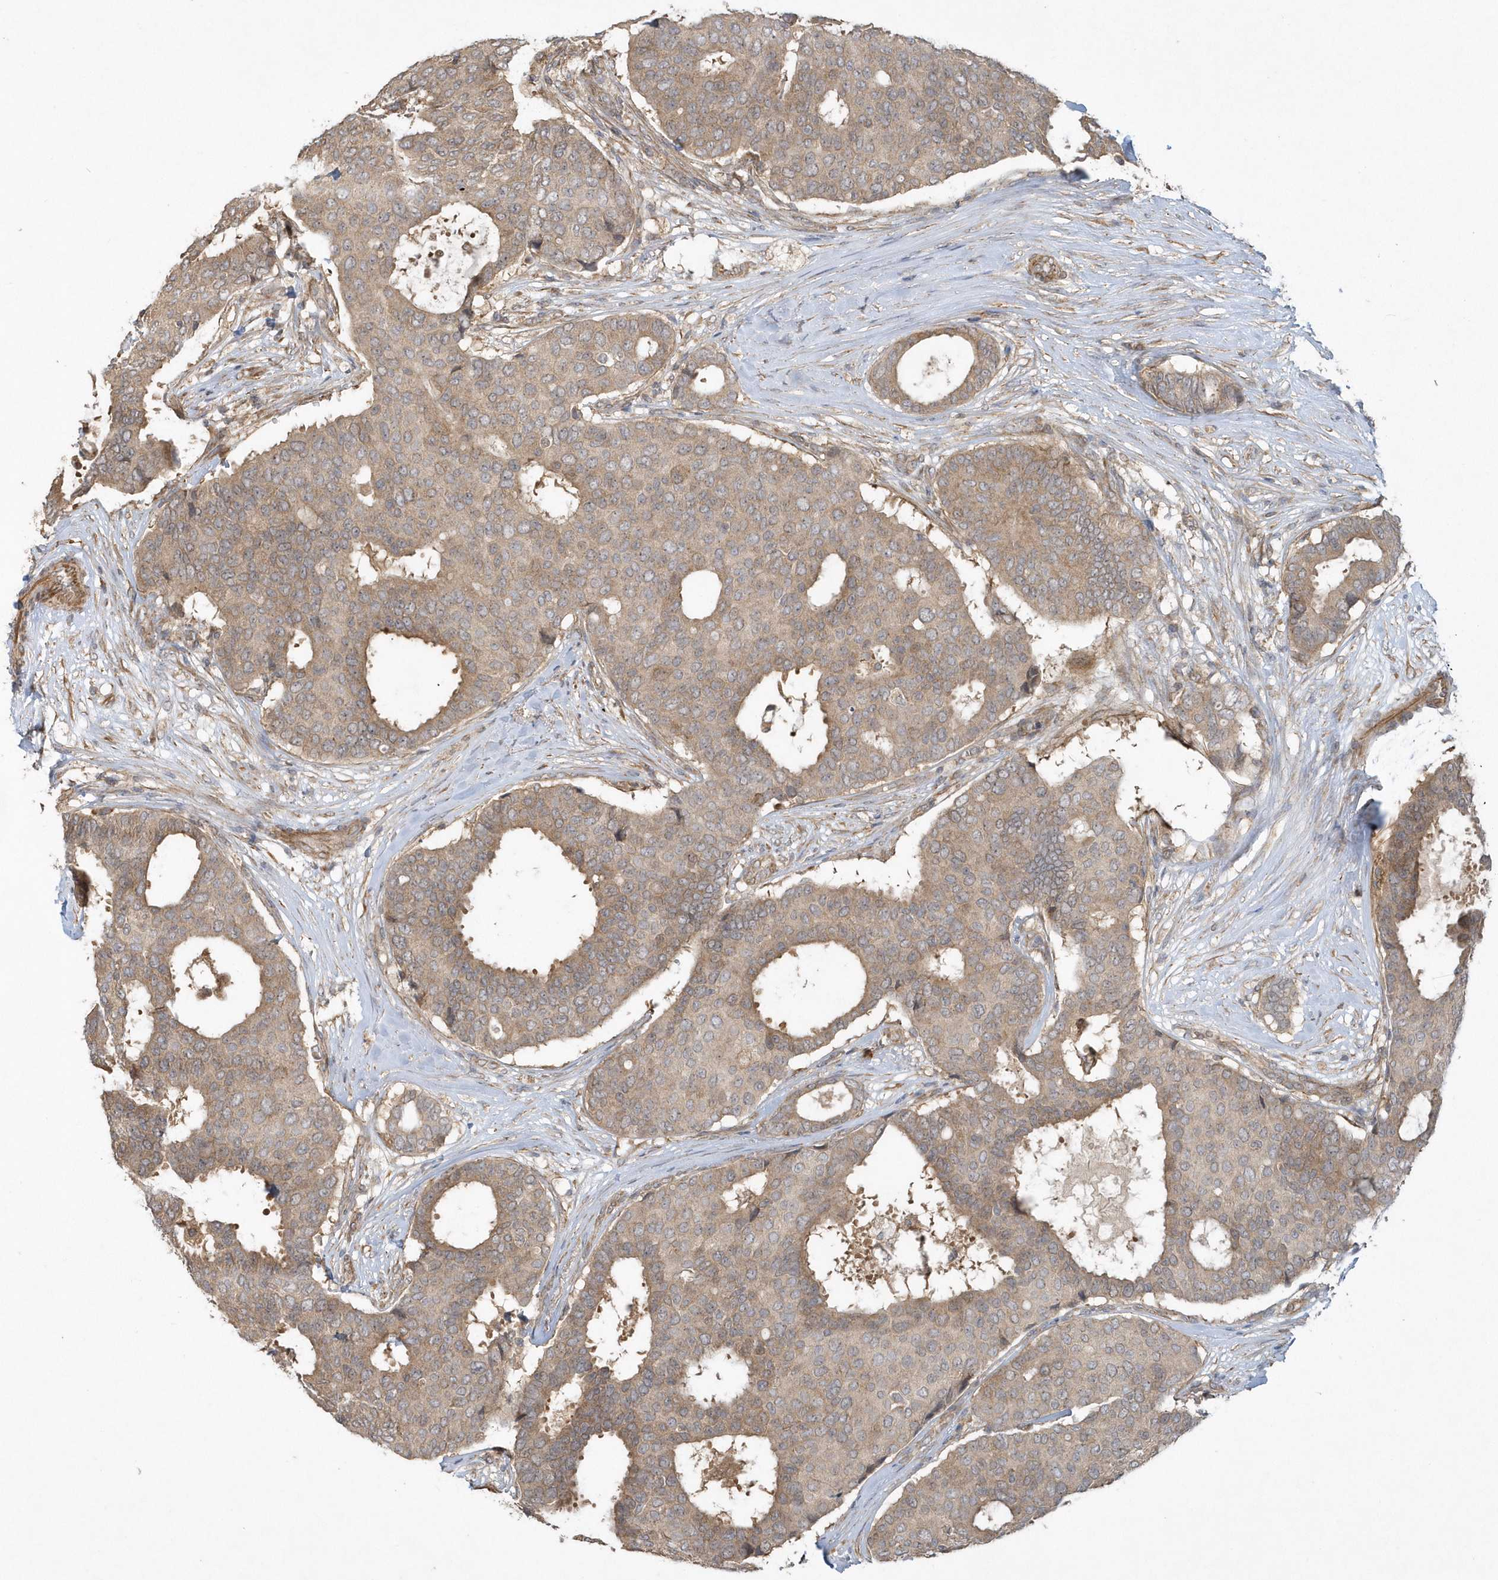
{"staining": {"intensity": "moderate", "quantity": ">75%", "location": "cytoplasmic/membranous"}, "tissue": "breast cancer", "cell_type": "Tumor cells", "image_type": "cancer", "snomed": [{"axis": "morphology", "description": "Duct carcinoma"}, {"axis": "topography", "description": "Breast"}], "caption": "Tumor cells demonstrate moderate cytoplasmic/membranous staining in about >75% of cells in intraductal carcinoma (breast).", "gene": "THG1L", "patient": {"sex": "female", "age": 75}}